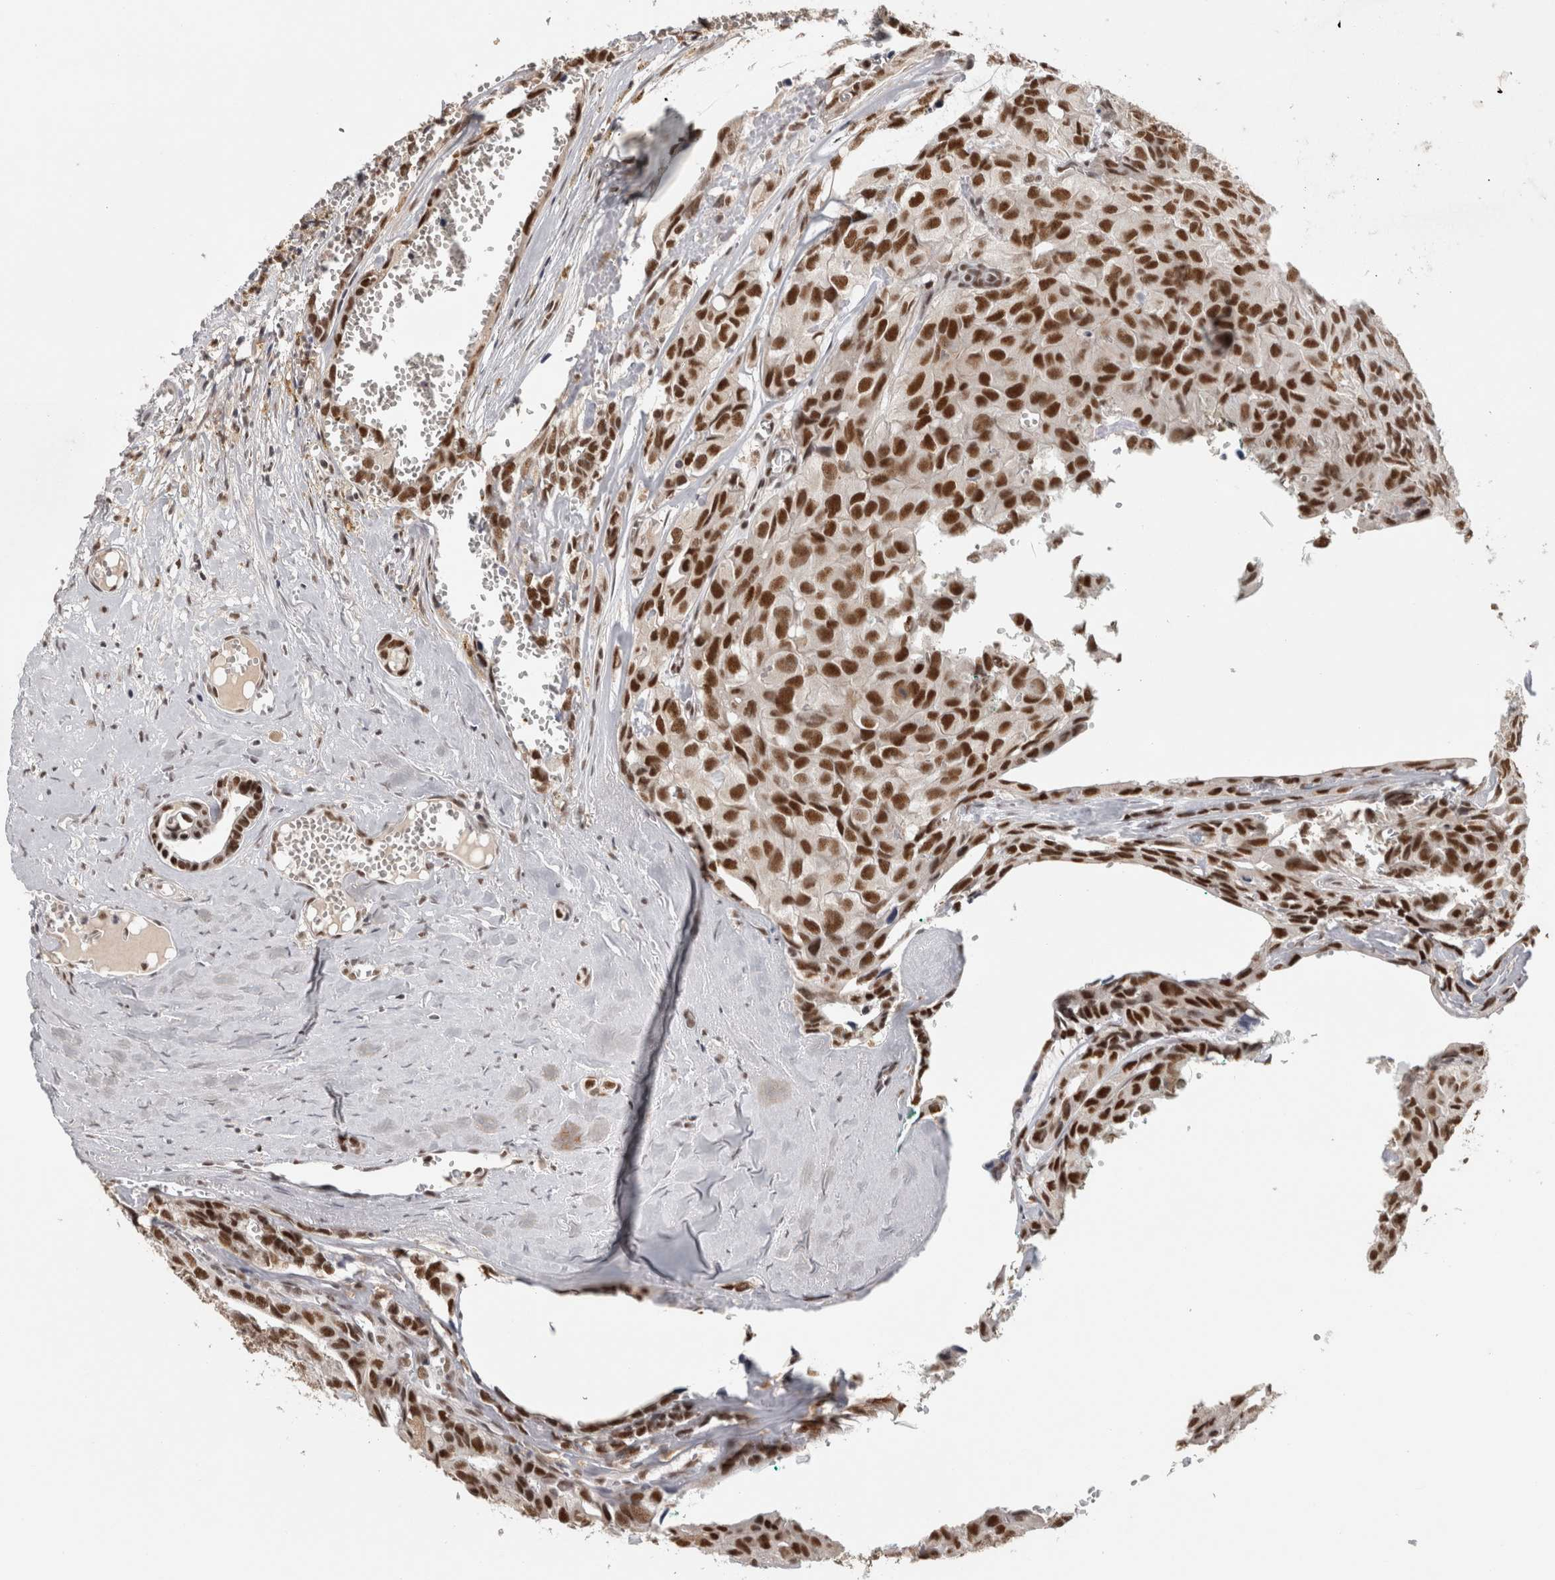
{"staining": {"intensity": "strong", "quantity": ">75%", "location": "nuclear"}, "tissue": "head and neck cancer", "cell_type": "Tumor cells", "image_type": "cancer", "snomed": [{"axis": "morphology", "description": "Adenocarcinoma, NOS"}, {"axis": "topography", "description": "Salivary gland, NOS"}, {"axis": "topography", "description": "Head-Neck"}], "caption": "Protein expression analysis of human head and neck adenocarcinoma reveals strong nuclear staining in approximately >75% of tumor cells. (brown staining indicates protein expression, while blue staining denotes nuclei).", "gene": "ZNF830", "patient": {"sex": "female", "age": 76}}